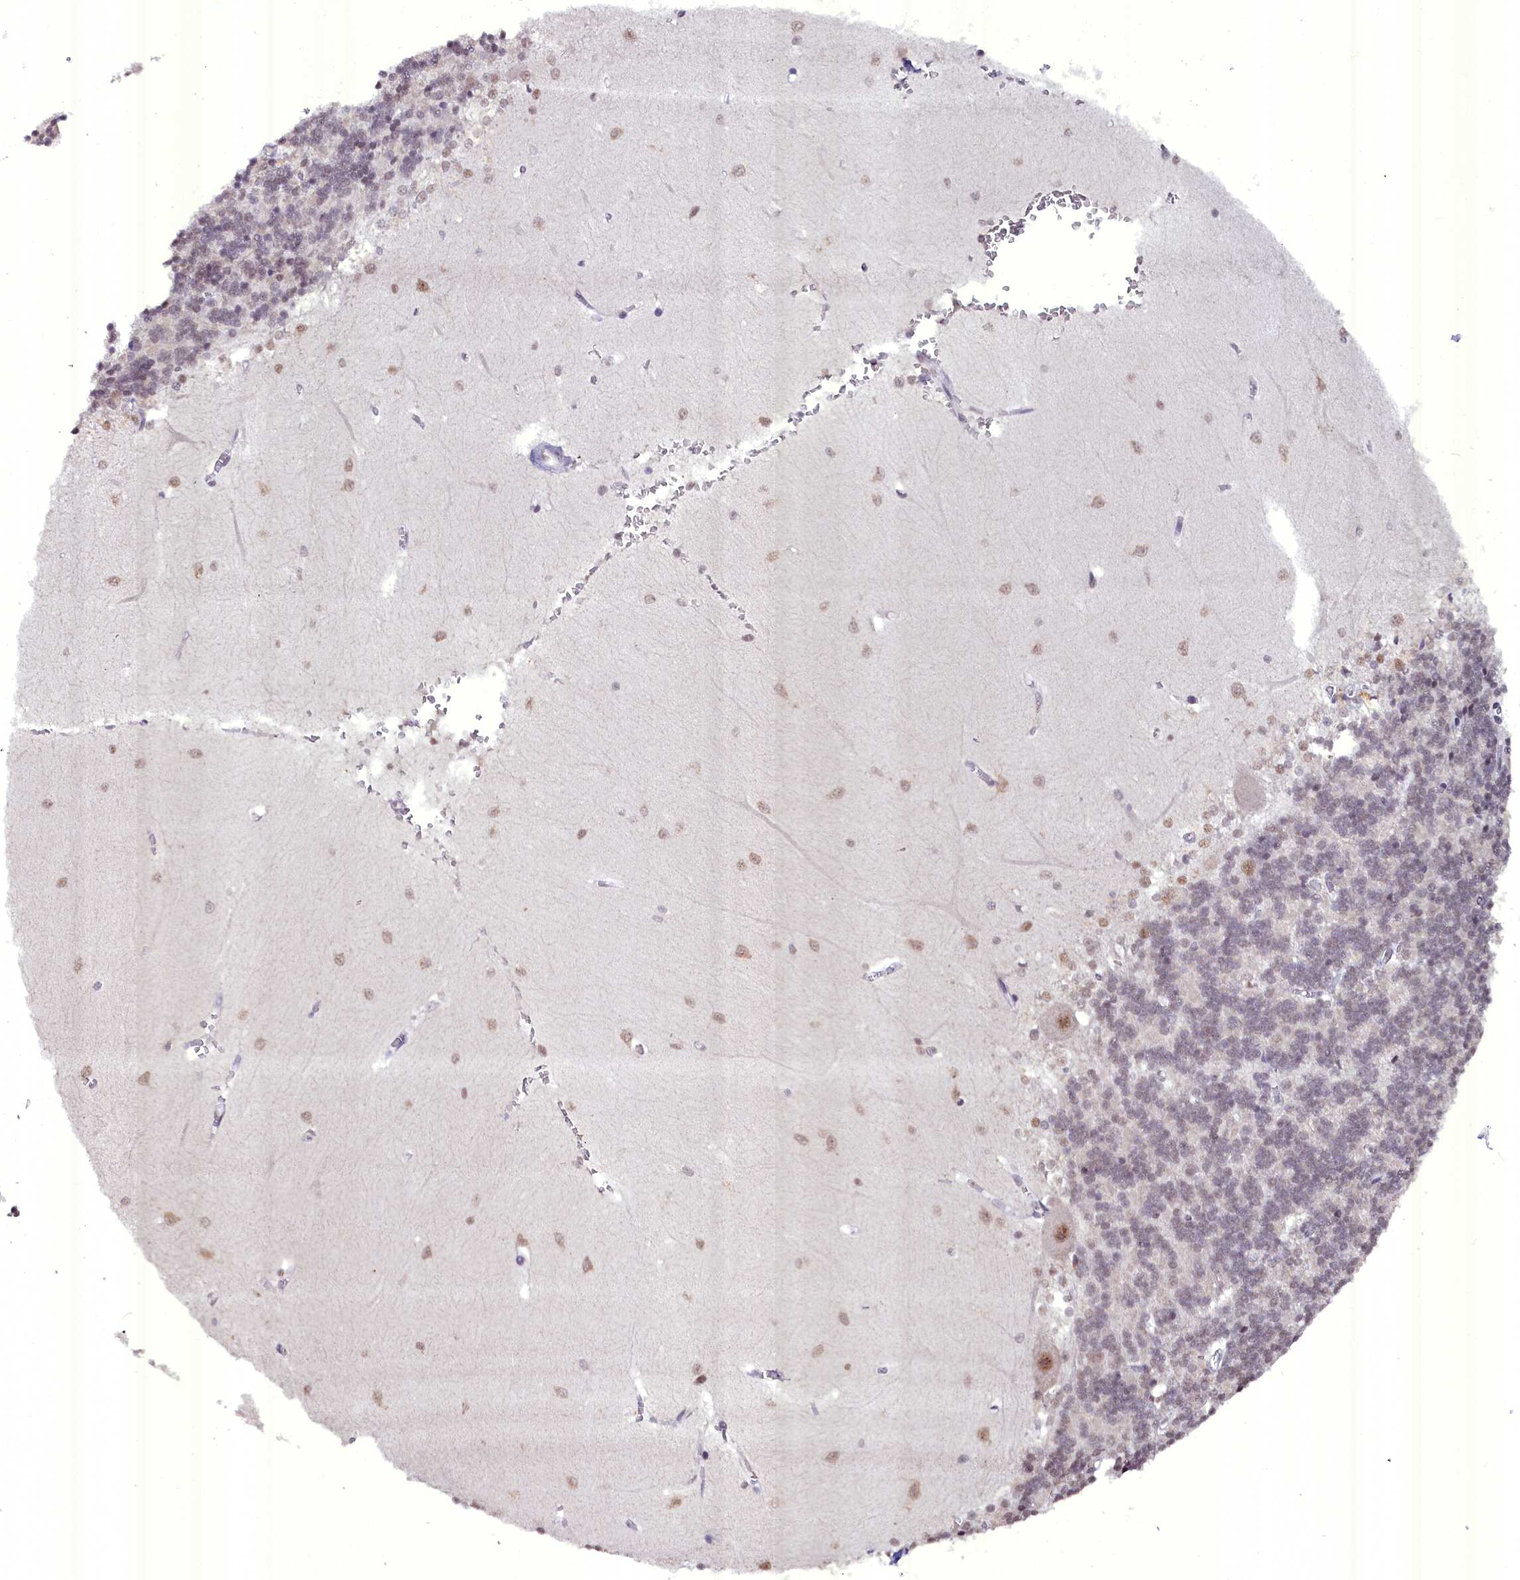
{"staining": {"intensity": "negative", "quantity": "none", "location": "none"}, "tissue": "cerebellum", "cell_type": "Cells in granular layer", "image_type": "normal", "snomed": [{"axis": "morphology", "description": "Normal tissue, NOS"}, {"axis": "topography", "description": "Cerebellum"}], "caption": "IHC photomicrograph of normal cerebellum stained for a protein (brown), which demonstrates no expression in cells in granular layer.", "gene": "NCBP1", "patient": {"sex": "male", "age": 37}}